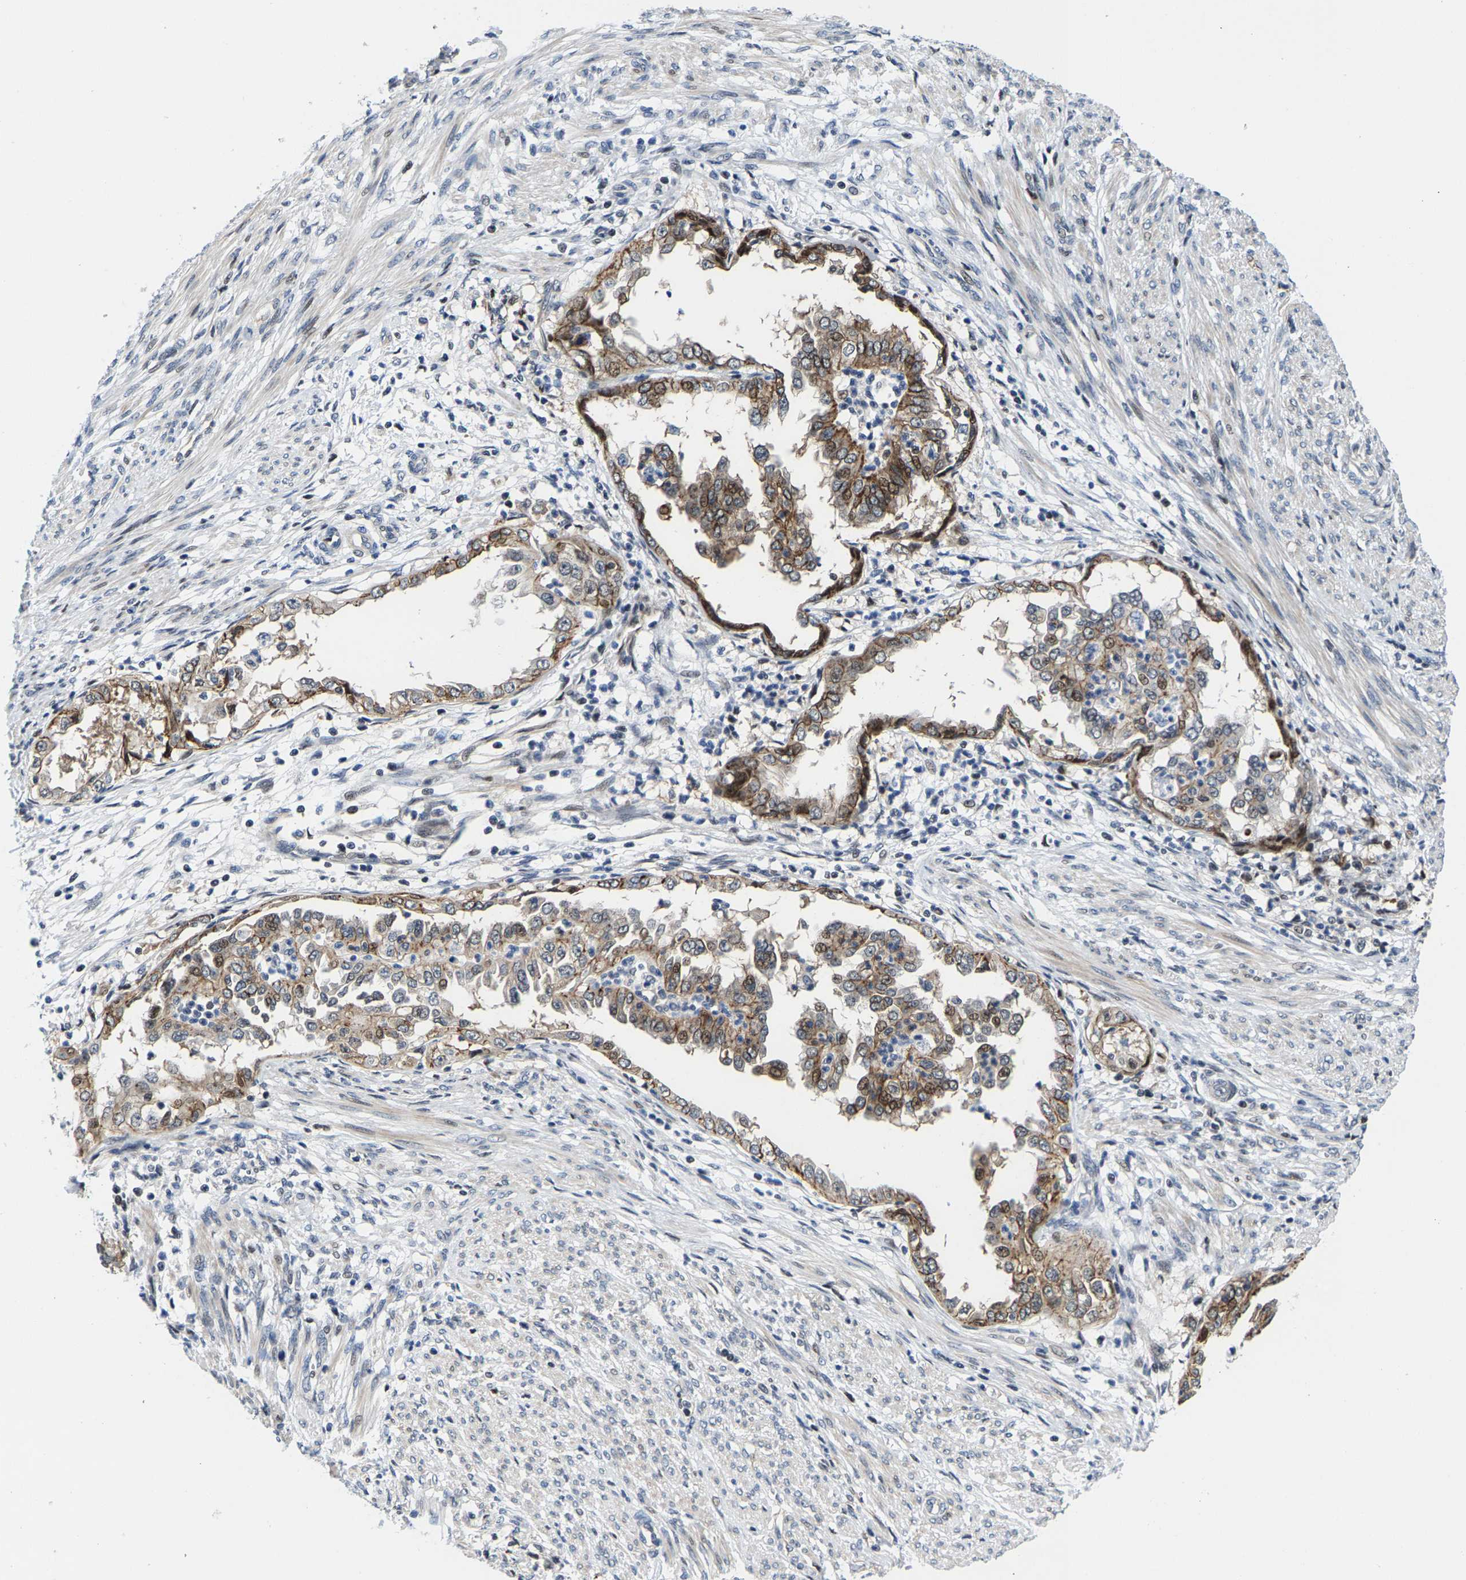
{"staining": {"intensity": "moderate", "quantity": ">75%", "location": "cytoplasmic/membranous"}, "tissue": "endometrial cancer", "cell_type": "Tumor cells", "image_type": "cancer", "snomed": [{"axis": "morphology", "description": "Adenocarcinoma, NOS"}, {"axis": "topography", "description": "Endometrium"}], "caption": "This is an image of immunohistochemistry (IHC) staining of endometrial adenocarcinoma, which shows moderate staining in the cytoplasmic/membranous of tumor cells.", "gene": "GTPBP10", "patient": {"sex": "female", "age": 85}}